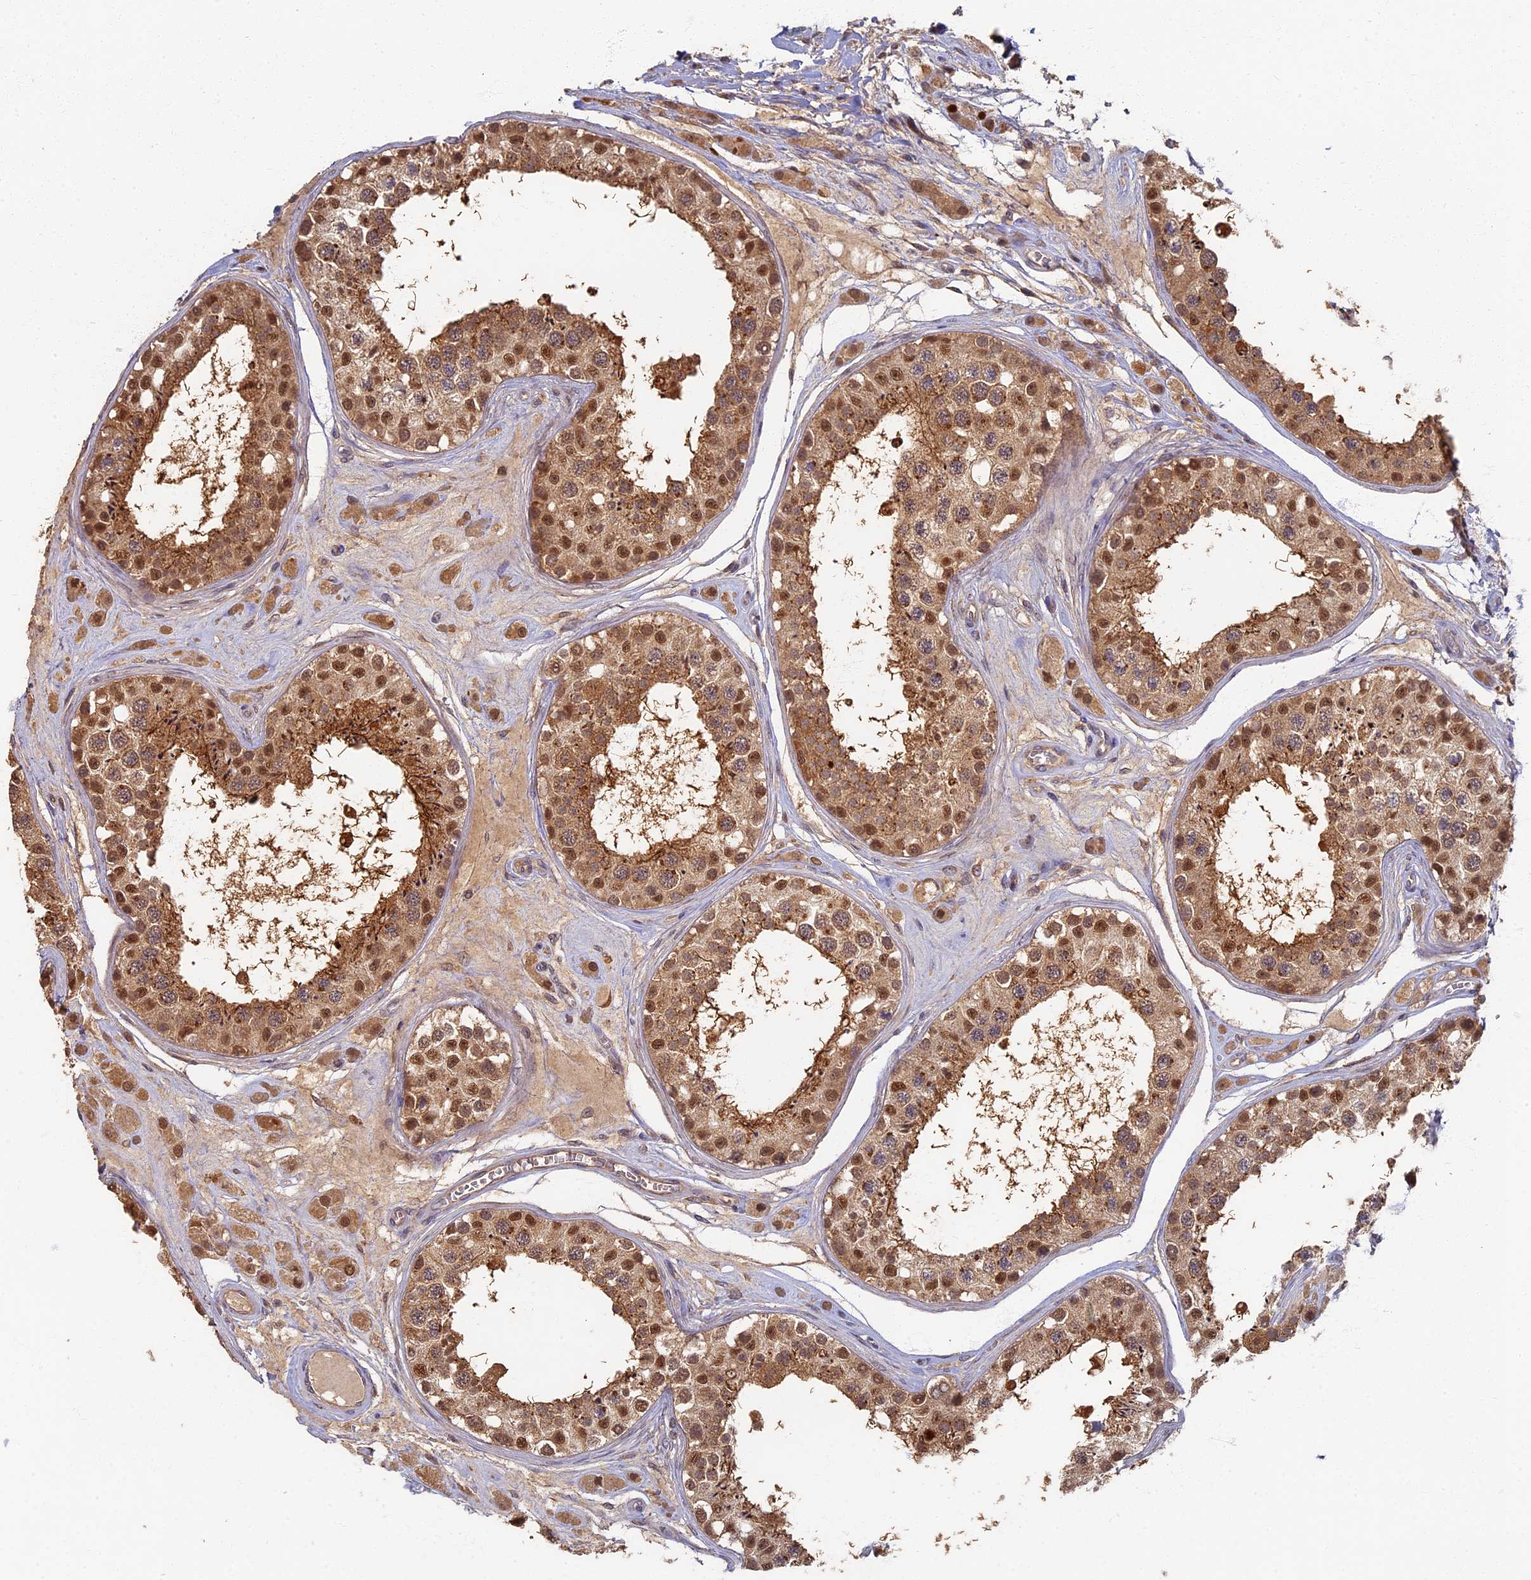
{"staining": {"intensity": "moderate", "quantity": ">75%", "location": "cytoplasmic/membranous,nuclear"}, "tissue": "testis", "cell_type": "Cells in seminiferous ducts", "image_type": "normal", "snomed": [{"axis": "morphology", "description": "Normal tissue, NOS"}, {"axis": "topography", "description": "Testis"}], "caption": "Brown immunohistochemical staining in normal human testis exhibits moderate cytoplasmic/membranous,nuclear expression in approximately >75% of cells in seminiferous ducts. (DAB (3,3'-diaminobenzidine) IHC with brightfield microscopy, high magnification).", "gene": "RSPH3", "patient": {"sex": "male", "age": 25}}